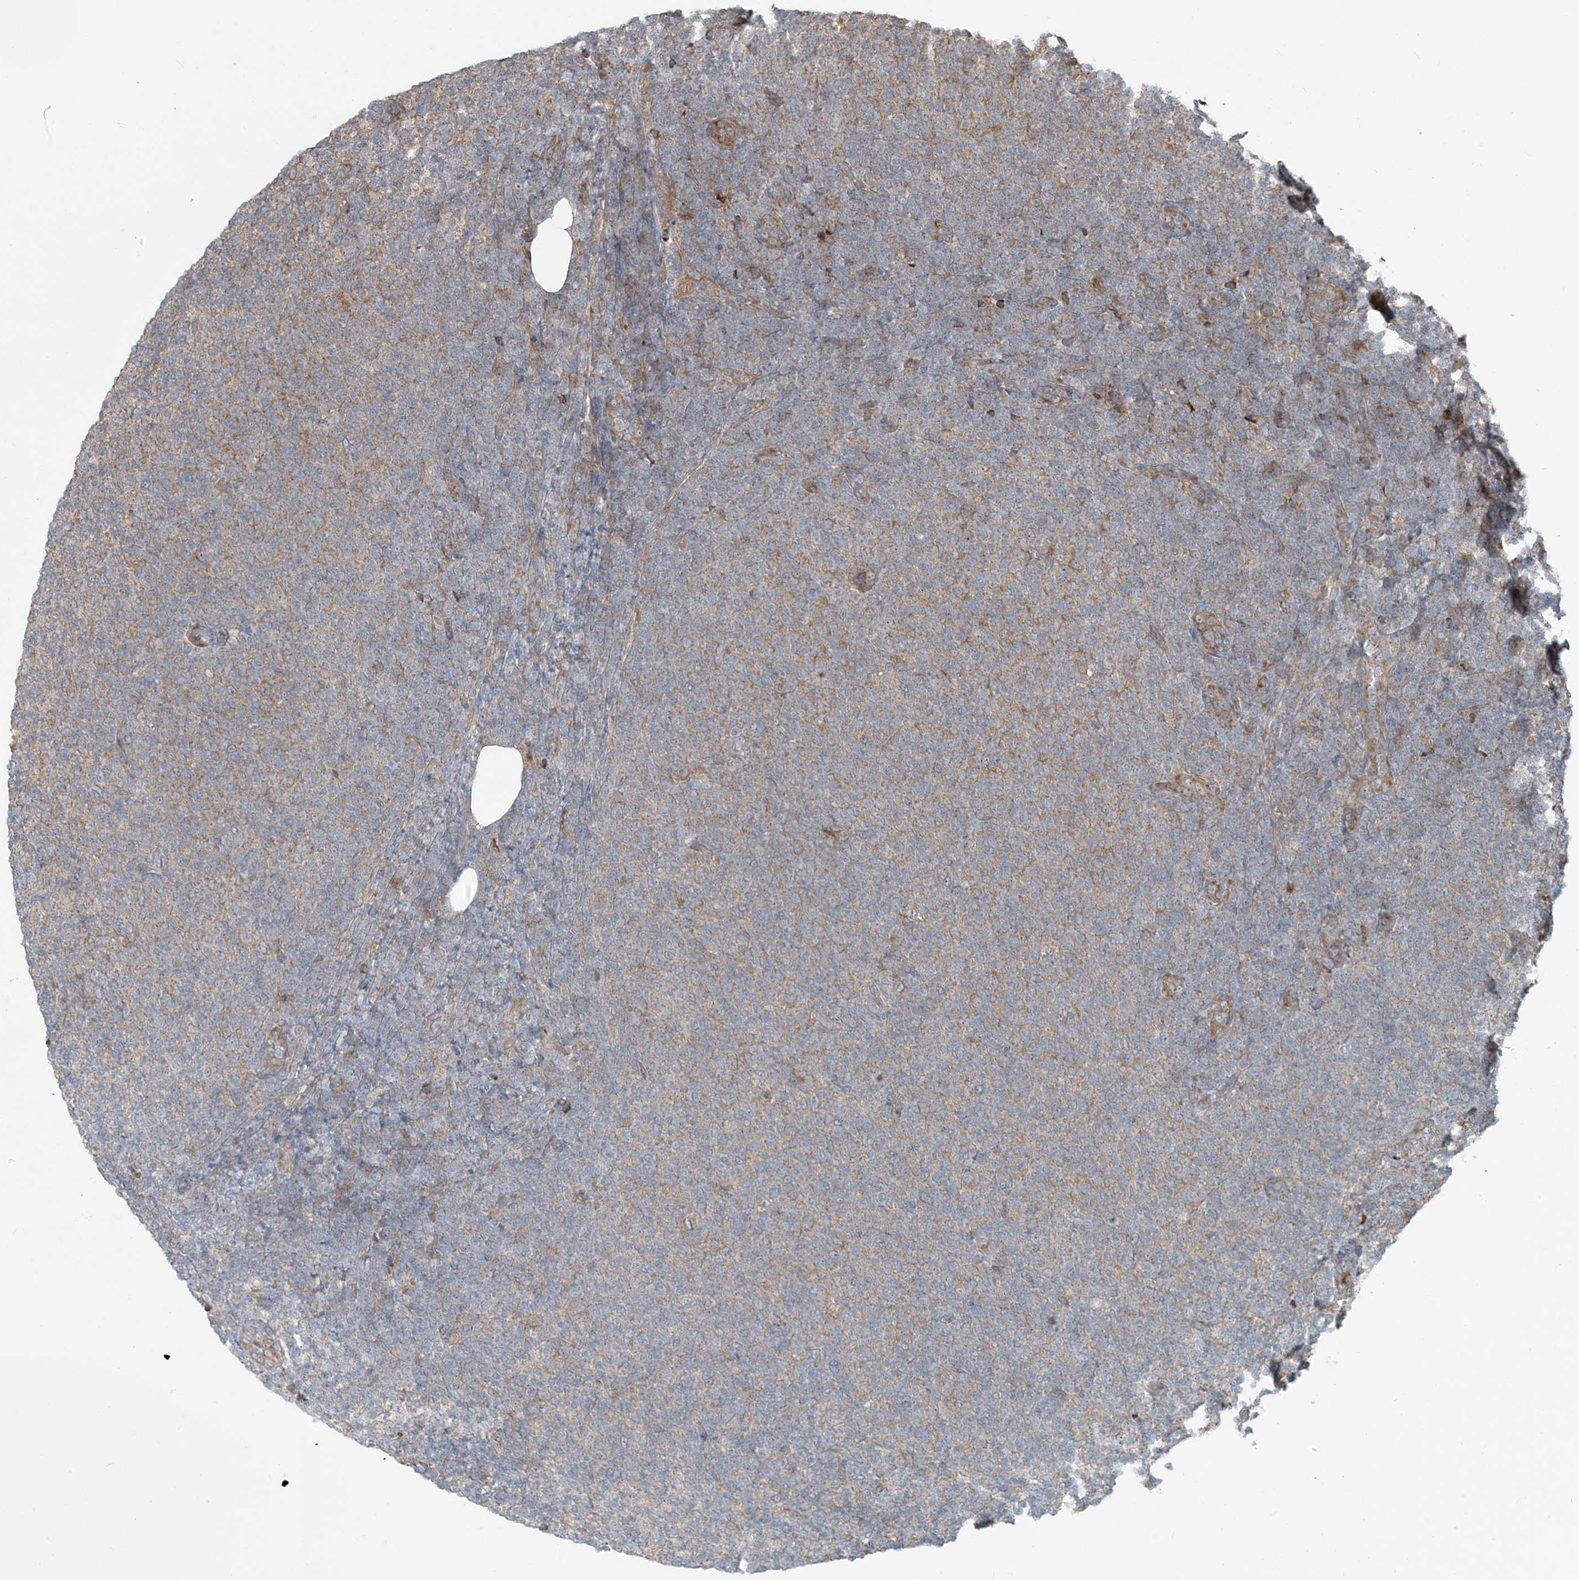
{"staining": {"intensity": "weak", "quantity": "25%-75%", "location": "cytoplasmic/membranous"}, "tissue": "lymphoma", "cell_type": "Tumor cells", "image_type": "cancer", "snomed": [{"axis": "morphology", "description": "Malignant lymphoma, non-Hodgkin's type, Low grade"}, {"axis": "topography", "description": "Lymph node"}], "caption": "A brown stain shows weak cytoplasmic/membranous positivity of a protein in human low-grade malignant lymphoma, non-Hodgkin's type tumor cells. The staining was performed using DAB (3,3'-diaminobenzidine) to visualize the protein expression in brown, while the nuclei were stained in blue with hematoxylin (Magnification: 20x).", "gene": "KATNIP", "patient": {"sex": "male", "age": 66}}